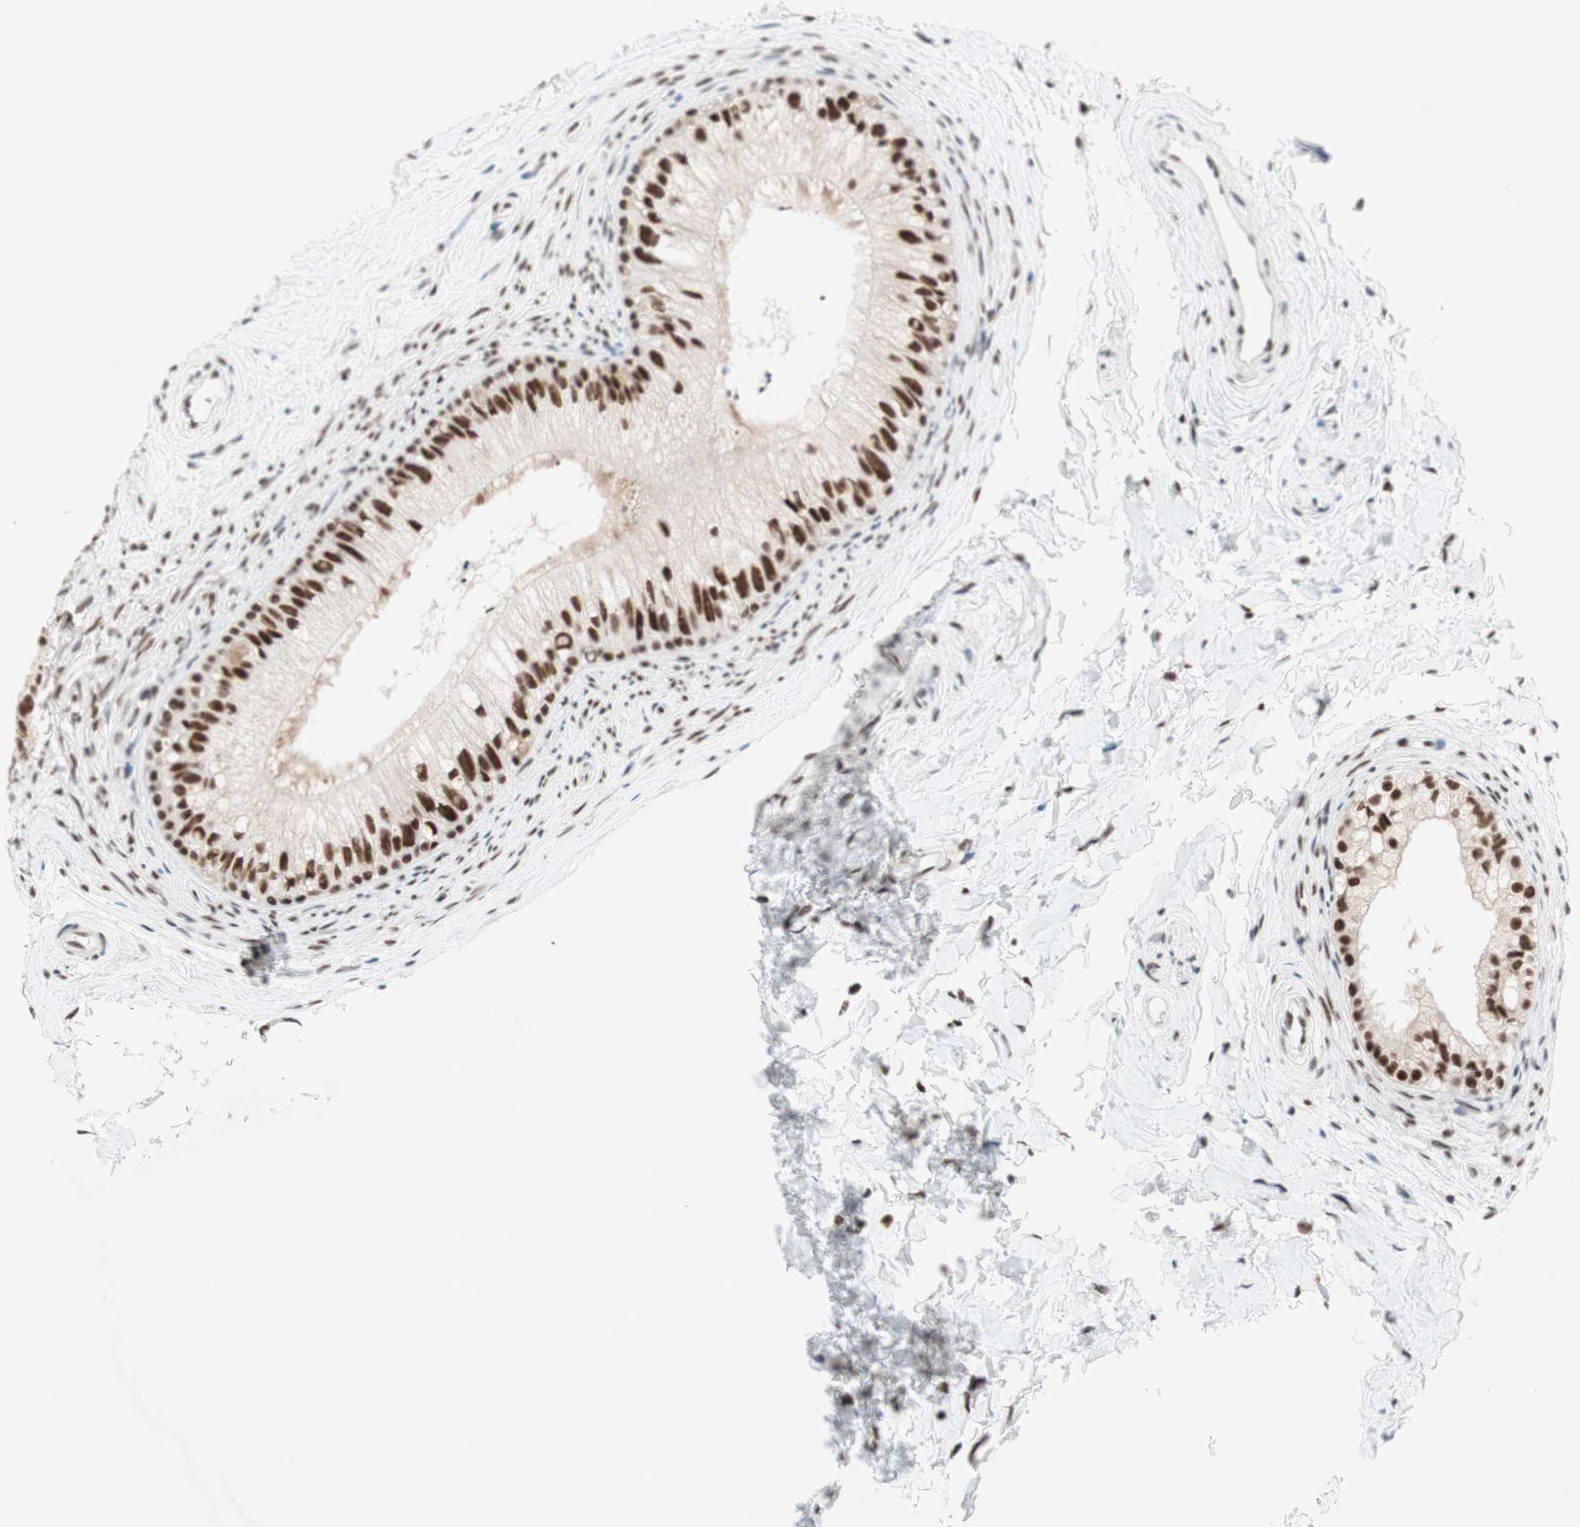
{"staining": {"intensity": "strong", "quantity": ">75%", "location": "cytoplasmic/membranous,nuclear"}, "tissue": "epididymis", "cell_type": "Glandular cells", "image_type": "normal", "snomed": [{"axis": "morphology", "description": "Normal tissue, NOS"}, {"axis": "topography", "description": "Epididymis"}], "caption": "High-power microscopy captured an immunohistochemistry histopathology image of unremarkable epididymis, revealing strong cytoplasmic/membranous,nuclear staining in approximately >75% of glandular cells. (DAB IHC, brown staining for protein, blue staining for nuclei).", "gene": "PRPF19", "patient": {"sex": "male", "age": 56}}